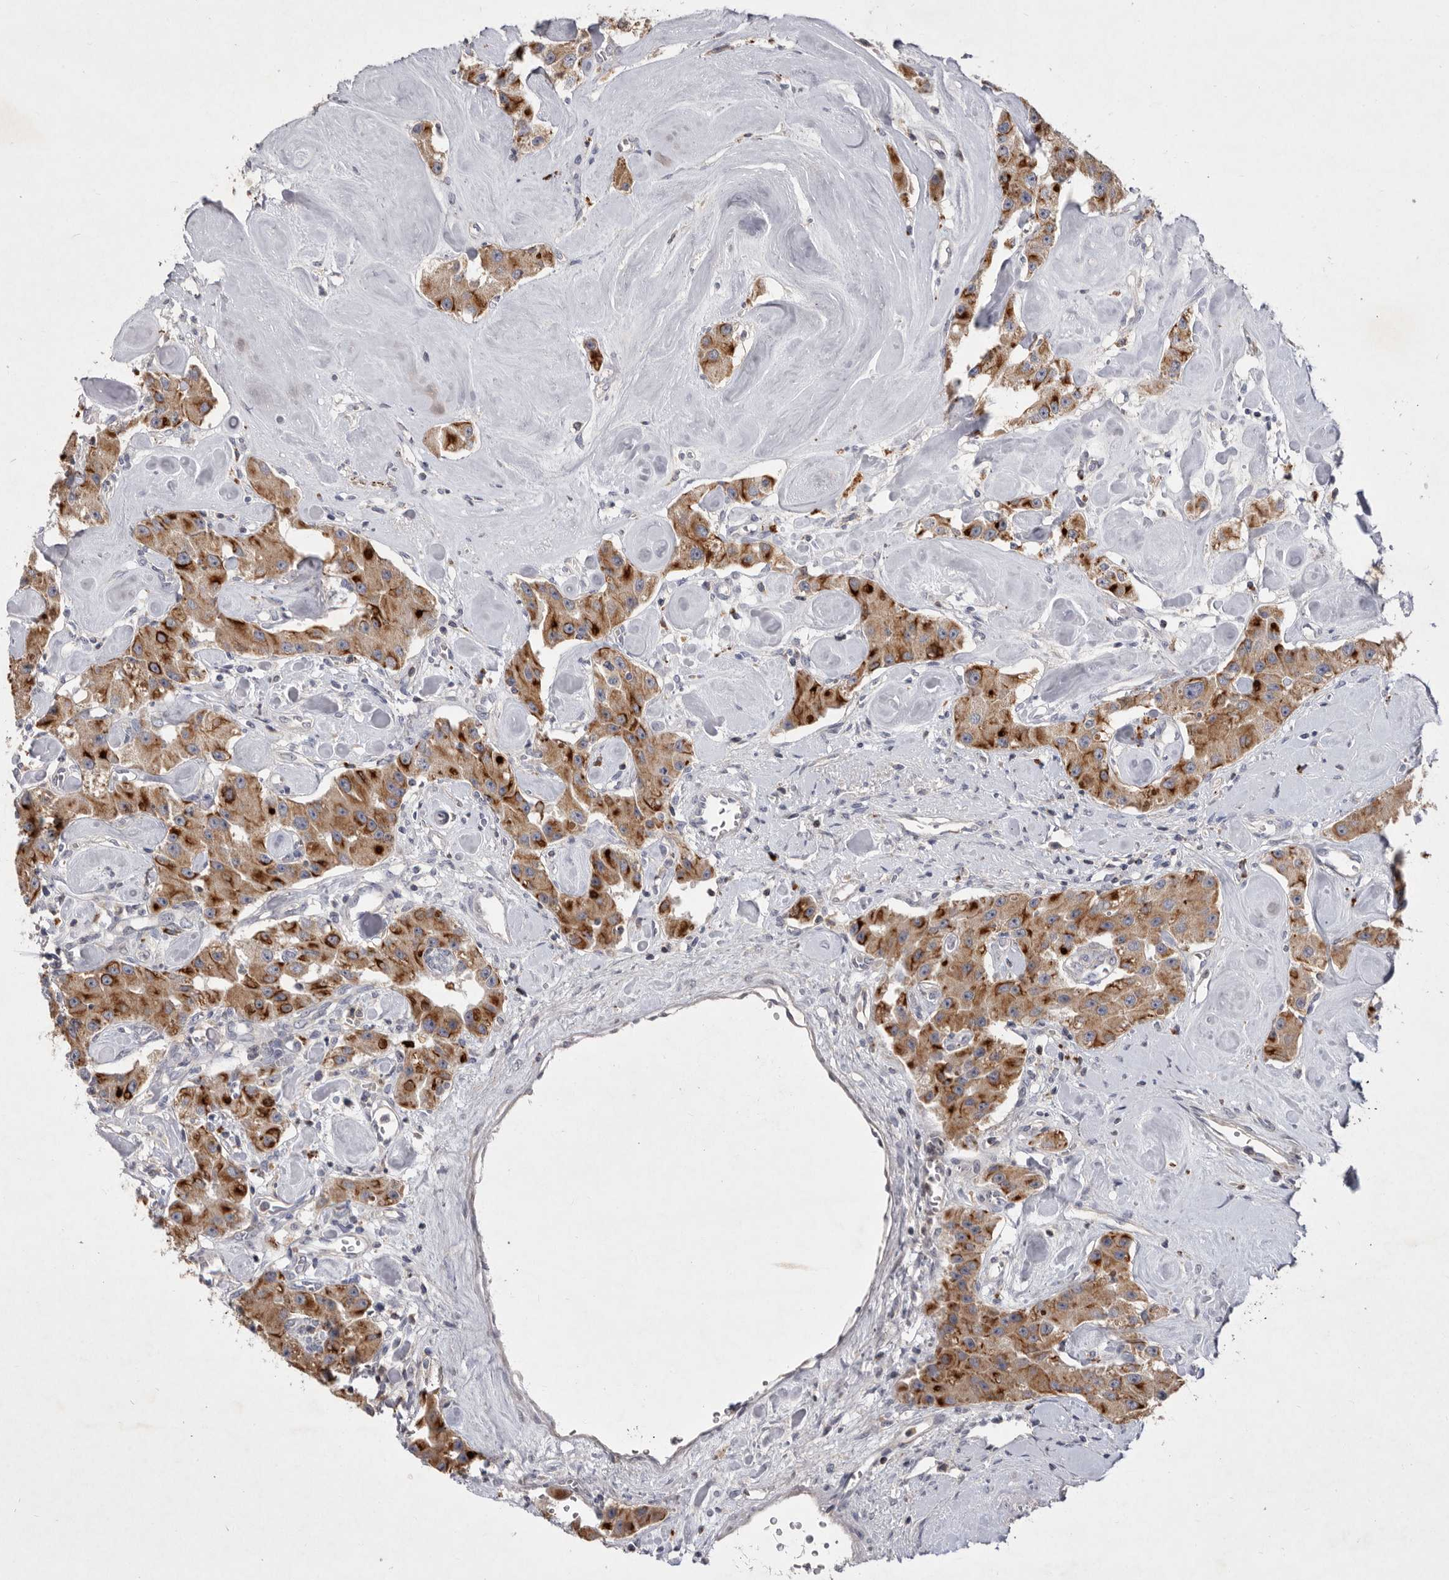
{"staining": {"intensity": "strong", "quantity": ">75%", "location": "cytoplasmic/membranous"}, "tissue": "carcinoid", "cell_type": "Tumor cells", "image_type": "cancer", "snomed": [{"axis": "morphology", "description": "Carcinoid, malignant, NOS"}, {"axis": "topography", "description": "Pancreas"}], "caption": "Strong cytoplasmic/membranous protein staining is identified in approximately >75% of tumor cells in carcinoid (malignant). The protein is stained brown, and the nuclei are stained in blue (DAB IHC with brightfield microscopy, high magnification).", "gene": "TNFSF14", "patient": {"sex": "male", "age": 41}}